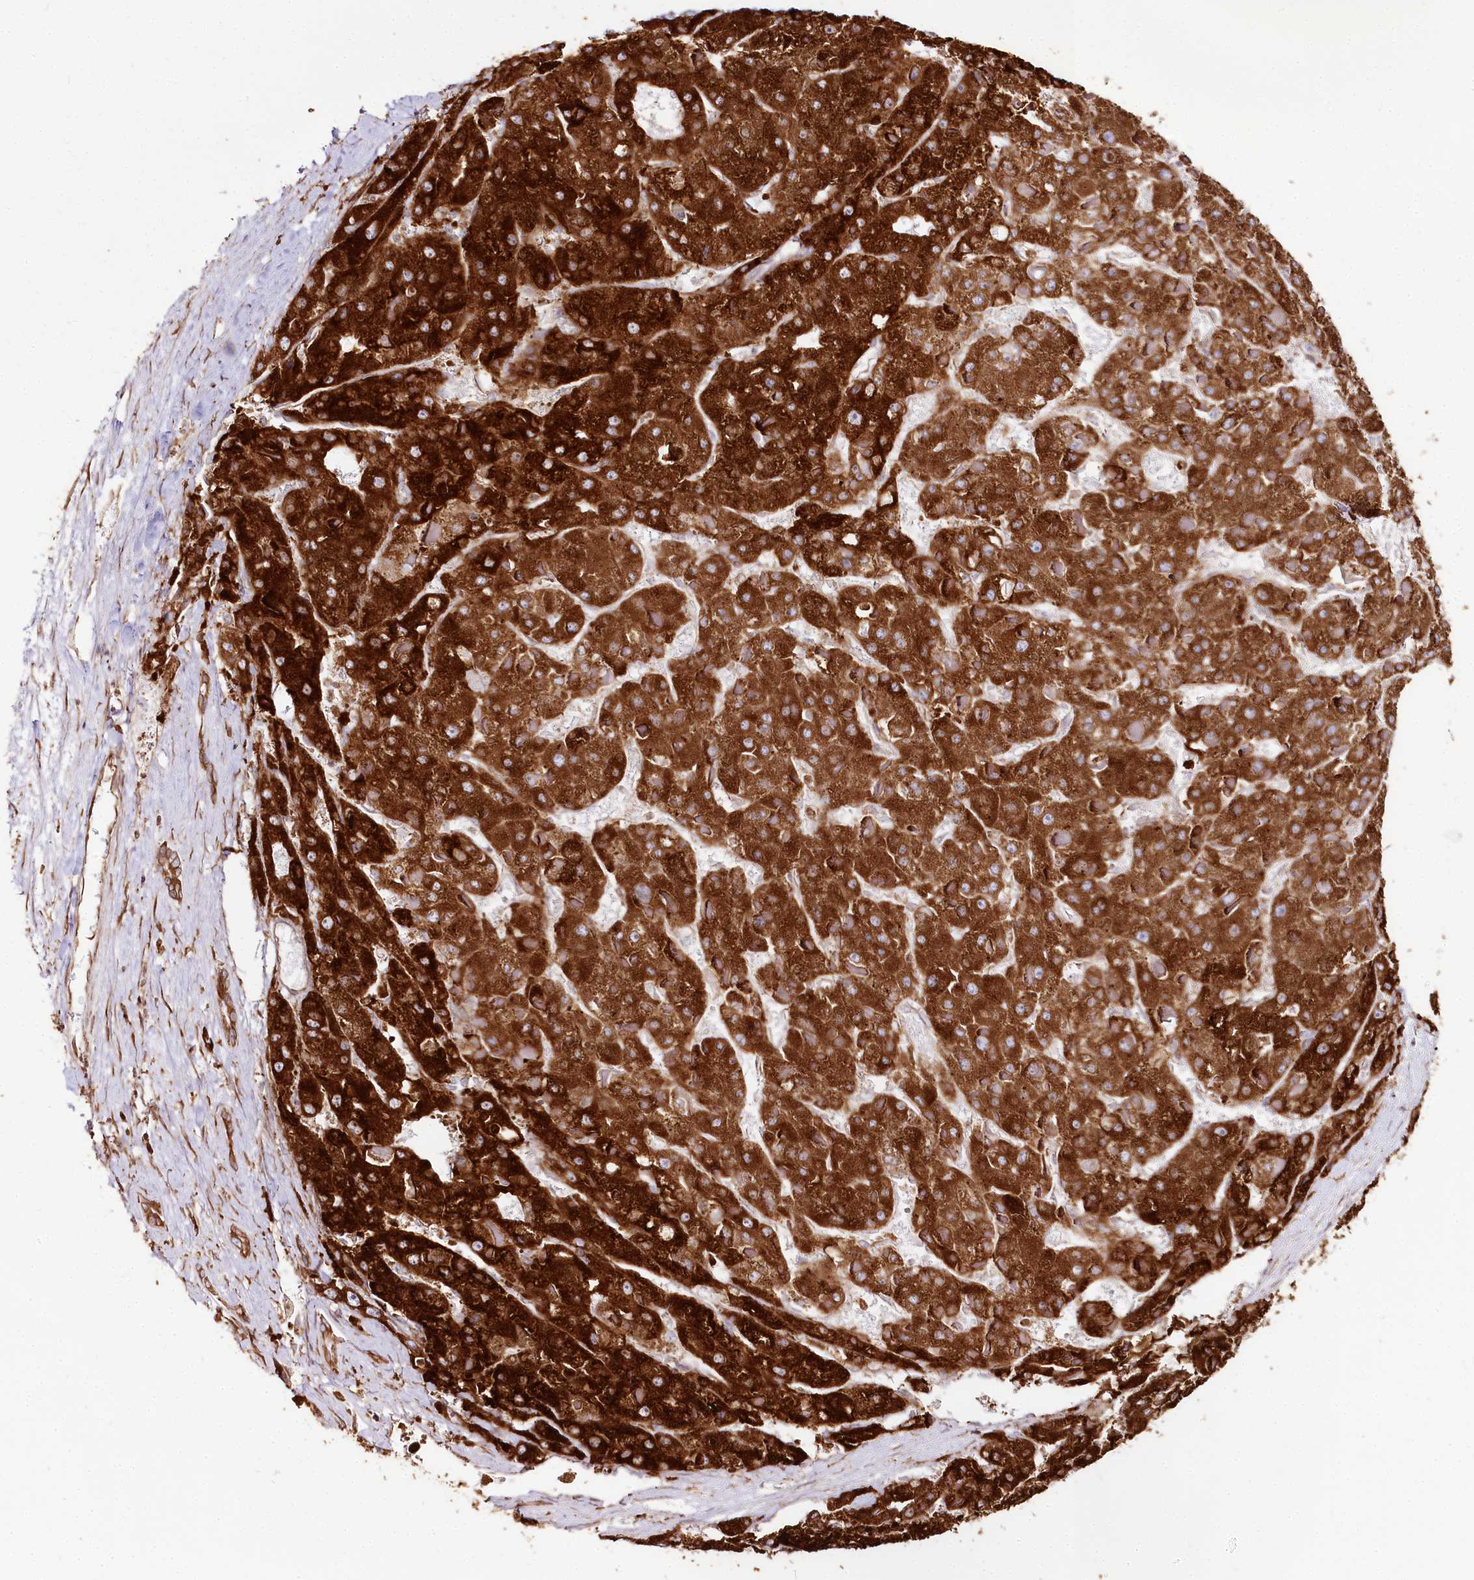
{"staining": {"intensity": "strong", "quantity": ">75%", "location": "cytoplasmic/membranous"}, "tissue": "liver cancer", "cell_type": "Tumor cells", "image_type": "cancer", "snomed": [{"axis": "morphology", "description": "Carcinoma, Hepatocellular, NOS"}, {"axis": "topography", "description": "Liver"}], "caption": "There is high levels of strong cytoplasmic/membranous expression in tumor cells of hepatocellular carcinoma (liver), as demonstrated by immunohistochemical staining (brown color).", "gene": "CNPY2", "patient": {"sex": "female", "age": 73}}